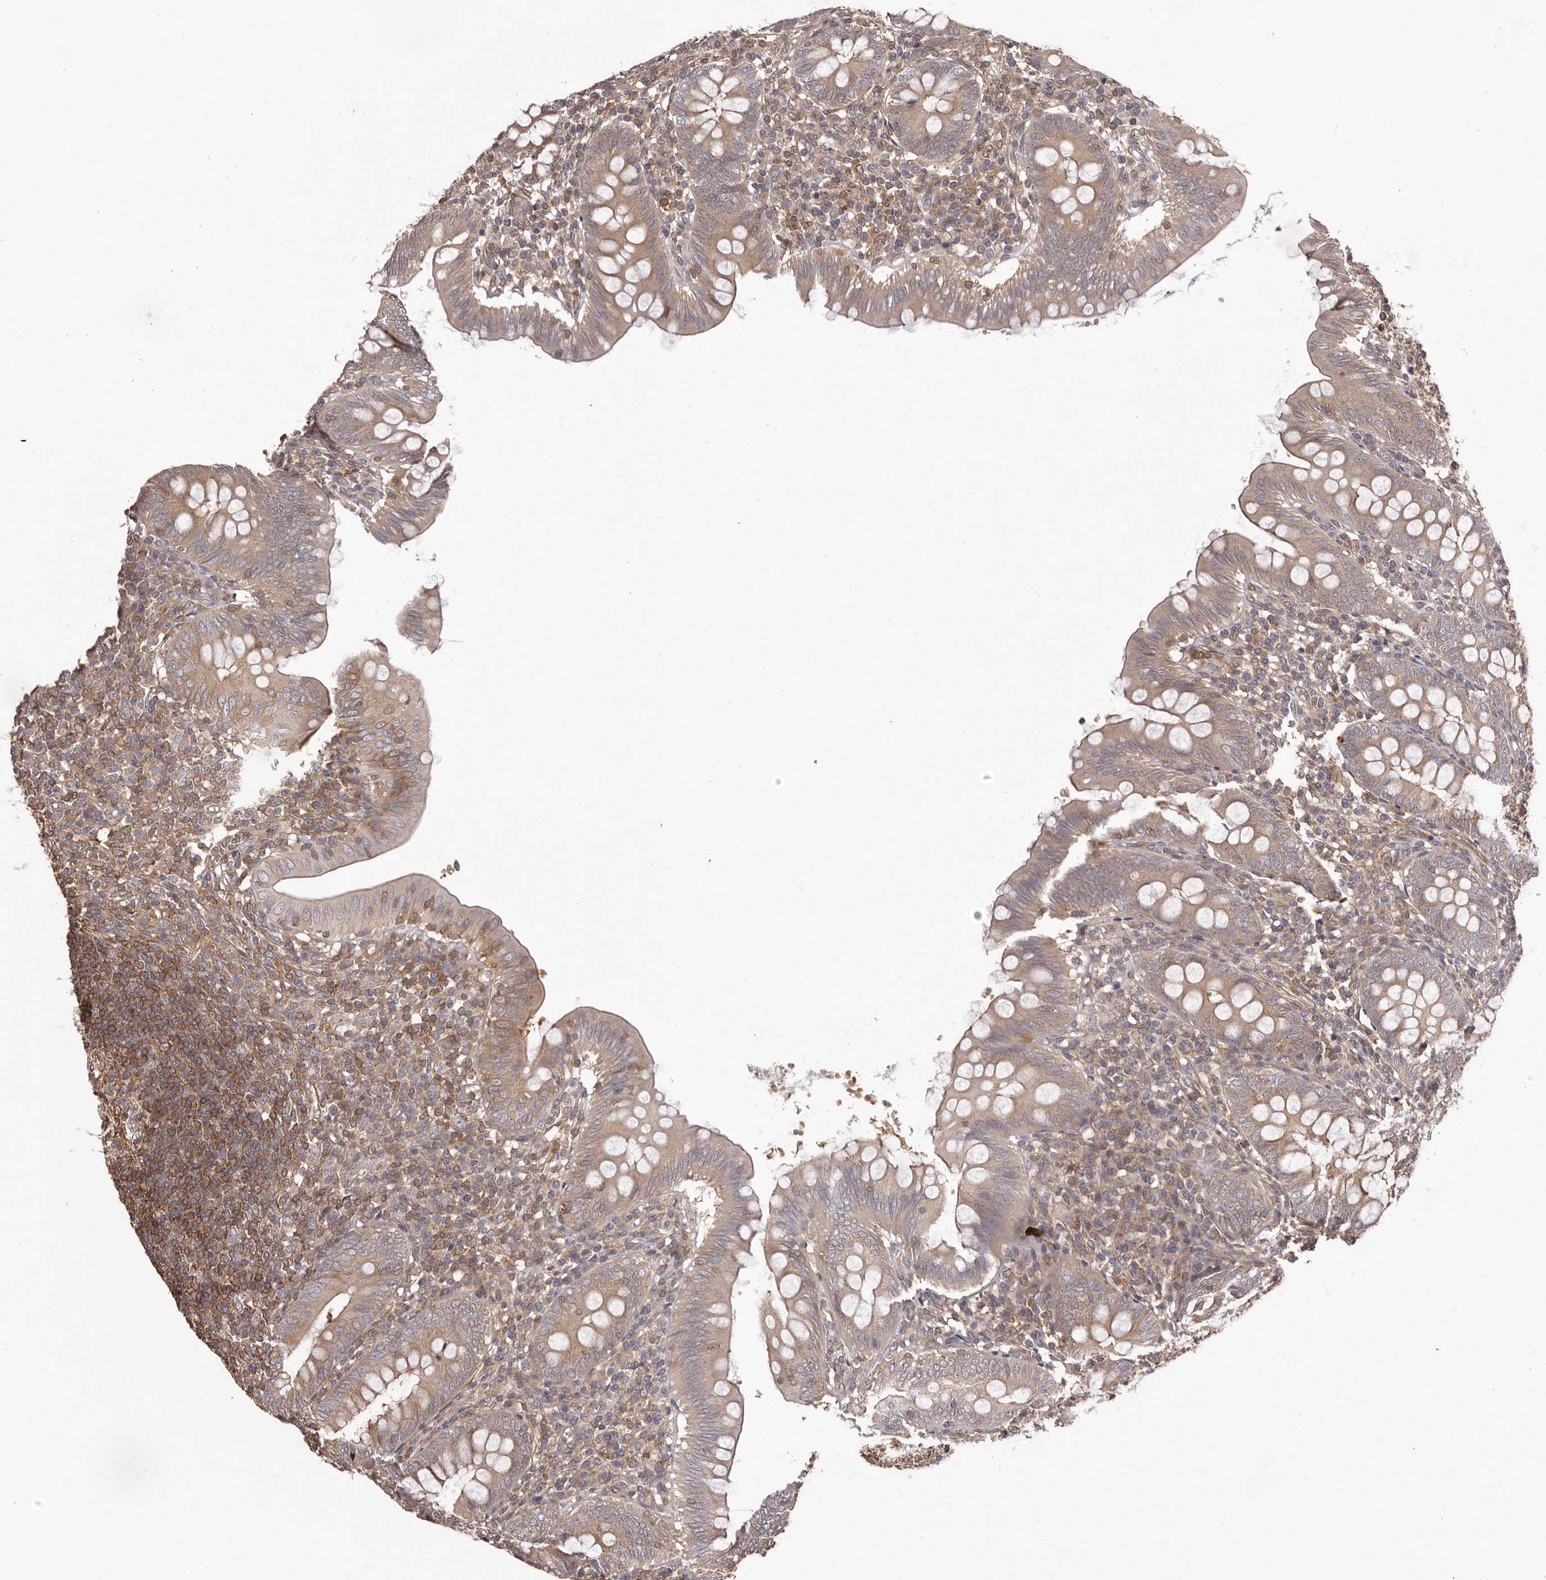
{"staining": {"intensity": "moderate", "quantity": ">75%", "location": "cytoplasmic/membranous"}, "tissue": "appendix", "cell_type": "Glandular cells", "image_type": "normal", "snomed": [{"axis": "morphology", "description": "Normal tissue, NOS"}, {"axis": "topography", "description": "Appendix"}], "caption": "This histopathology image shows unremarkable appendix stained with IHC to label a protein in brown. The cytoplasmic/membranous of glandular cells show moderate positivity for the protein. Nuclei are counter-stained blue.", "gene": "NFKBIA", "patient": {"sex": "male", "age": 14}}